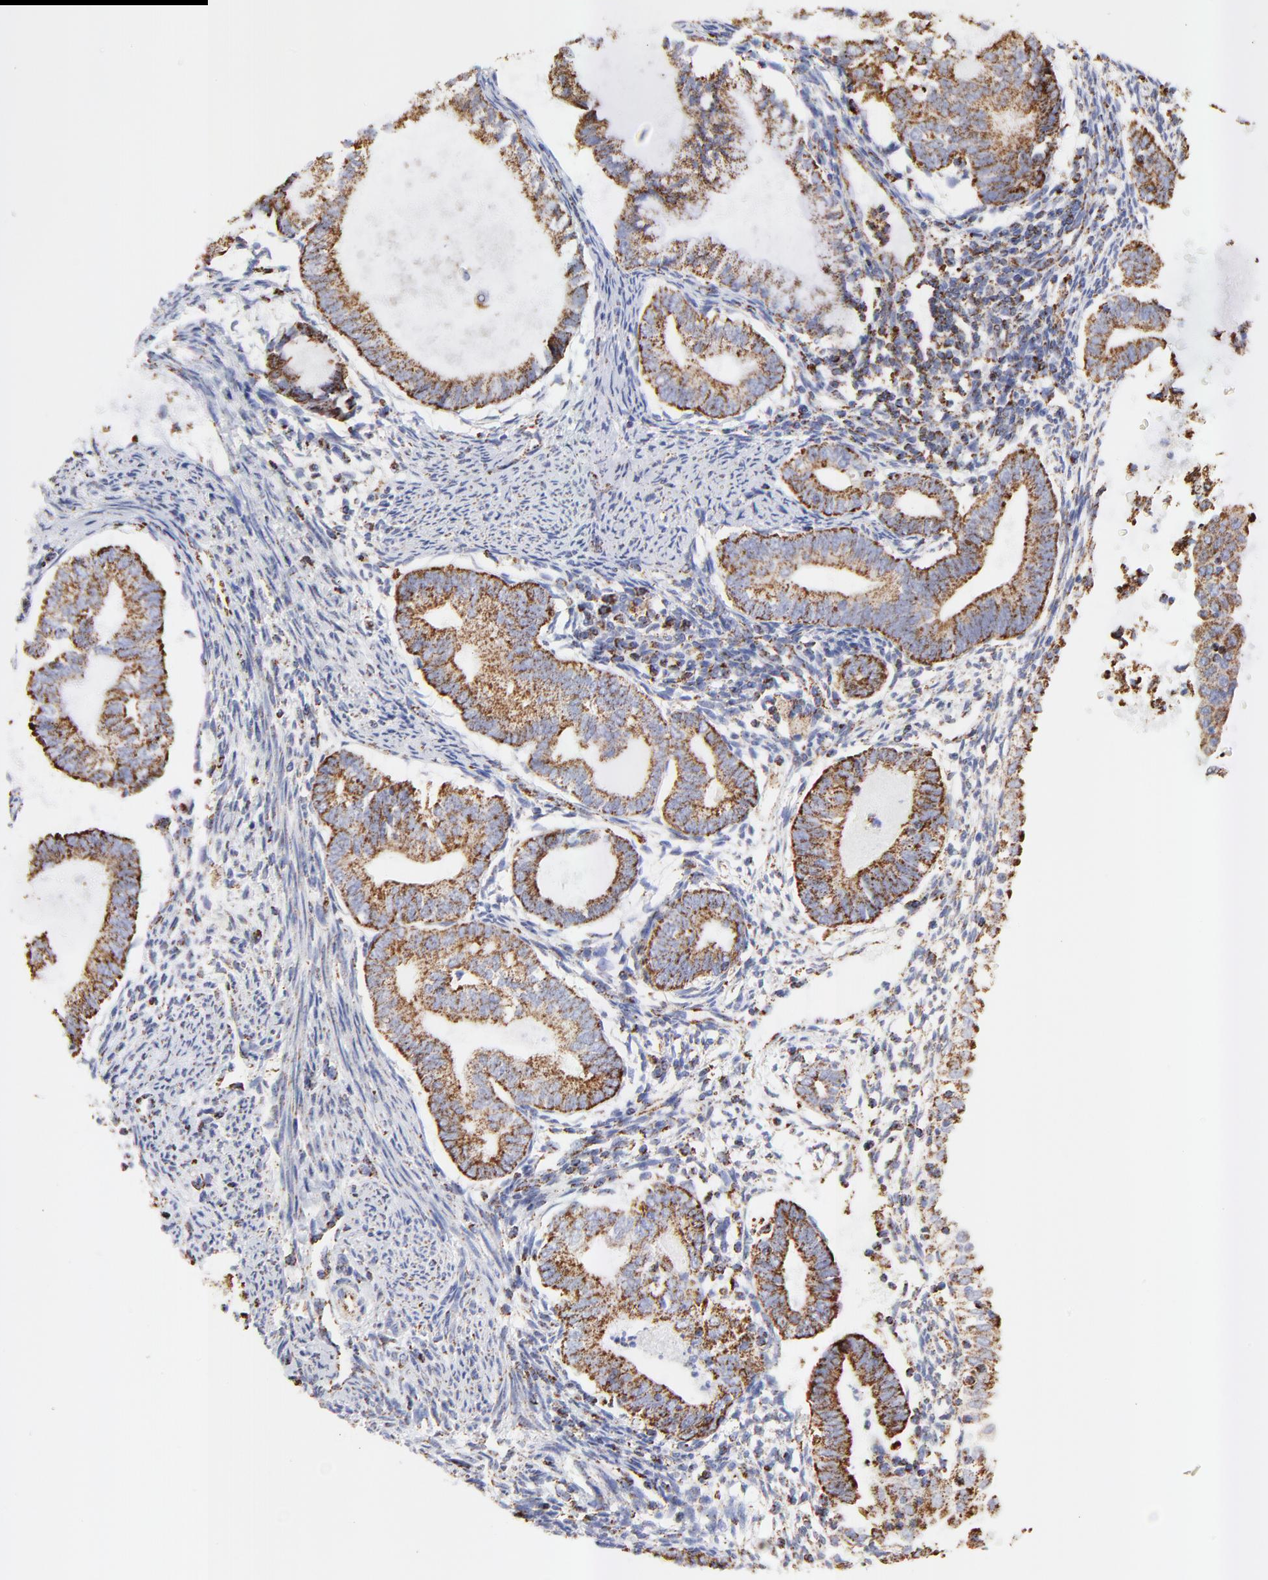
{"staining": {"intensity": "moderate", "quantity": ">75%", "location": "cytoplasmic/membranous"}, "tissue": "endometrial cancer", "cell_type": "Tumor cells", "image_type": "cancer", "snomed": [{"axis": "morphology", "description": "Adenocarcinoma, NOS"}, {"axis": "topography", "description": "Endometrium"}], "caption": "Approximately >75% of tumor cells in human endometrial adenocarcinoma exhibit moderate cytoplasmic/membranous protein positivity as visualized by brown immunohistochemical staining.", "gene": "COX4I1", "patient": {"sex": "female", "age": 63}}